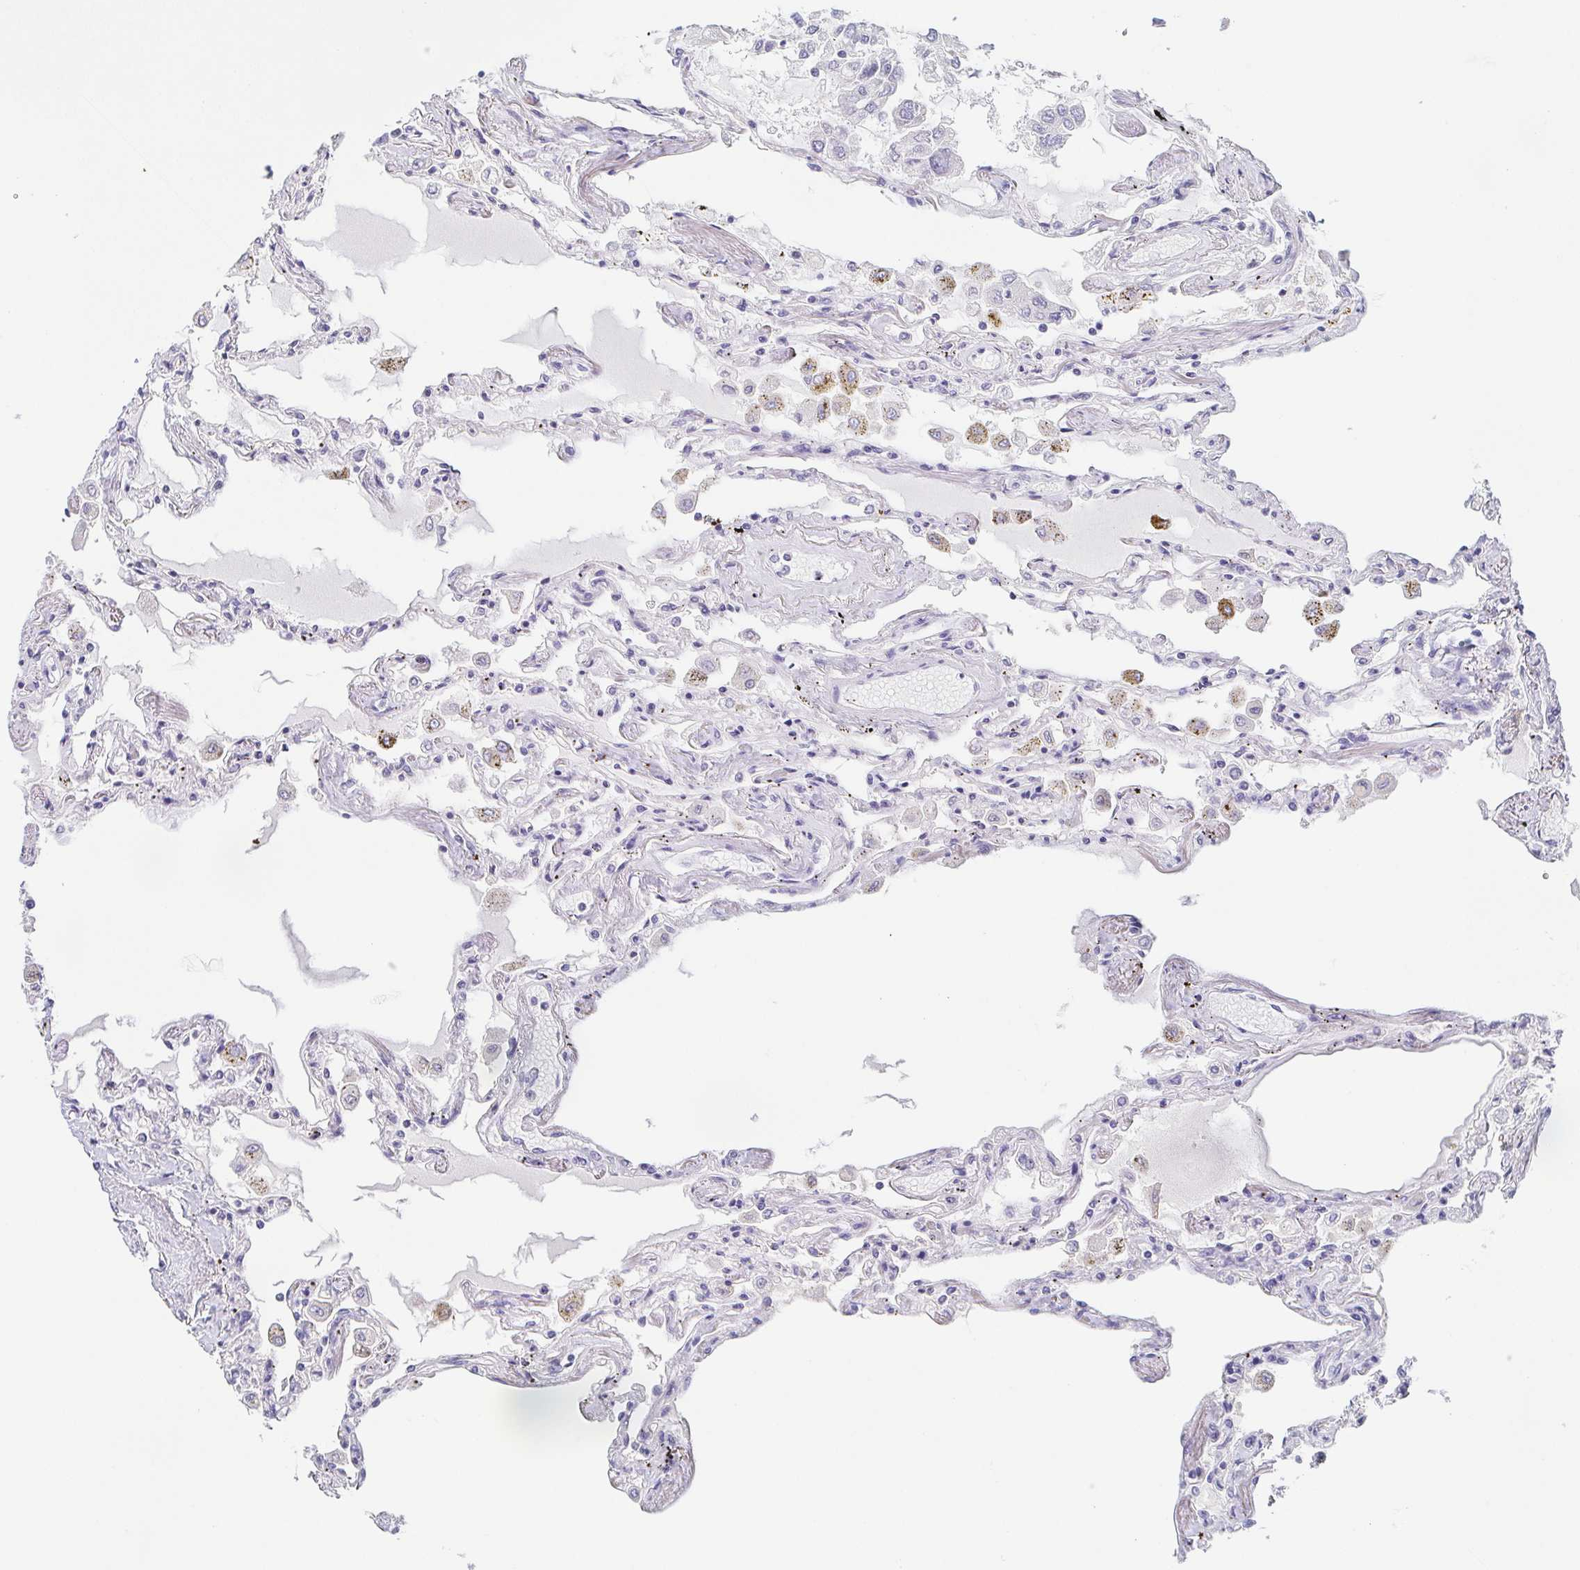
{"staining": {"intensity": "negative", "quantity": "none", "location": "none"}, "tissue": "lung", "cell_type": "Alveolar cells", "image_type": "normal", "snomed": [{"axis": "morphology", "description": "Normal tissue, NOS"}, {"axis": "morphology", "description": "Adenocarcinoma, NOS"}, {"axis": "topography", "description": "Cartilage tissue"}, {"axis": "topography", "description": "Lung"}], "caption": "This is an immunohistochemistry histopathology image of unremarkable human lung. There is no expression in alveolar cells.", "gene": "ITLN1", "patient": {"sex": "female", "age": 67}}